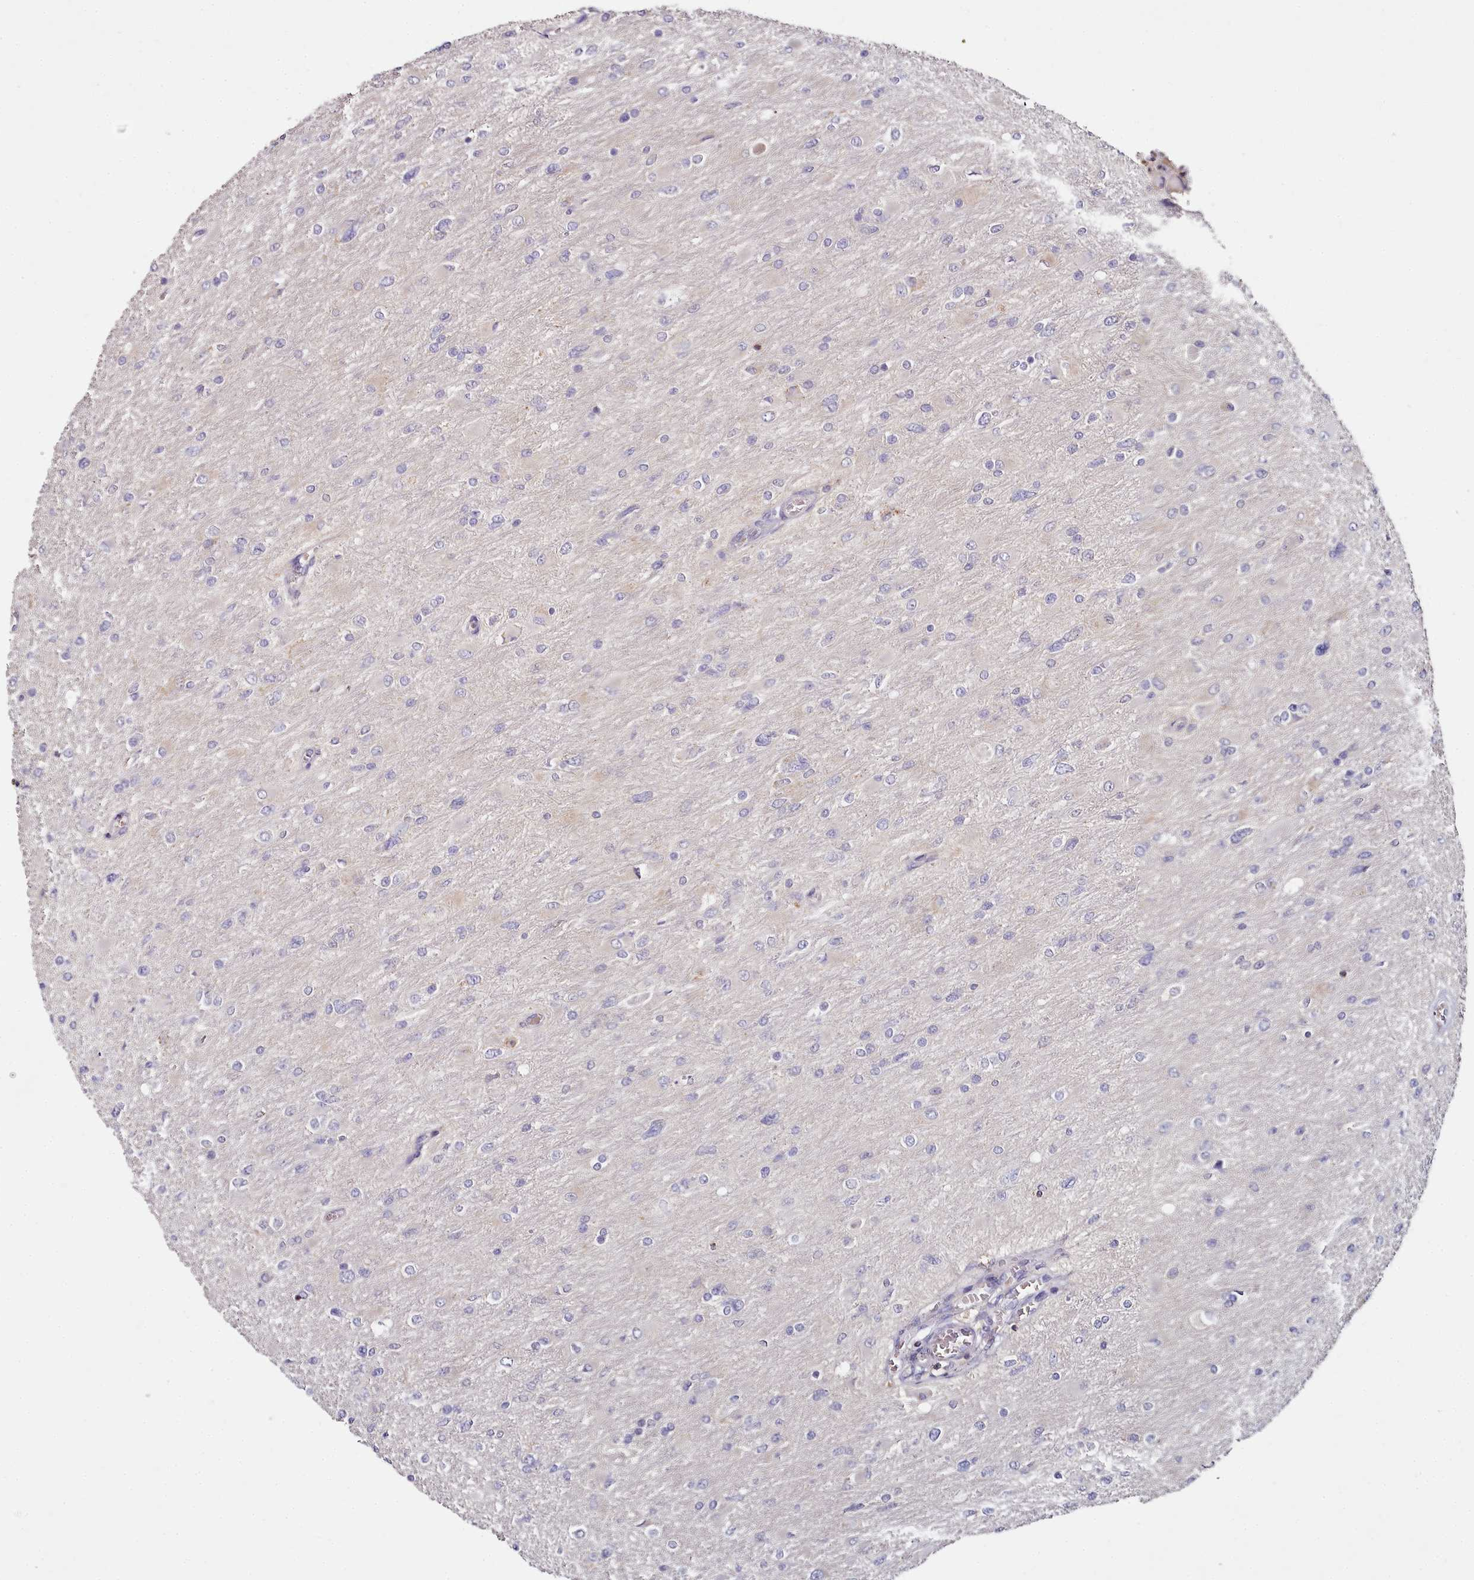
{"staining": {"intensity": "negative", "quantity": "none", "location": "none"}, "tissue": "glioma", "cell_type": "Tumor cells", "image_type": "cancer", "snomed": [{"axis": "morphology", "description": "Glioma, malignant, High grade"}, {"axis": "topography", "description": "Cerebral cortex"}], "caption": "An immunohistochemistry micrograph of high-grade glioma (malignant) is shown. There is no staining in tumor cells of high-grade glioma (malignant).", "gene": "ACSS1", "patient": {"sex": "female", "age": 36}}